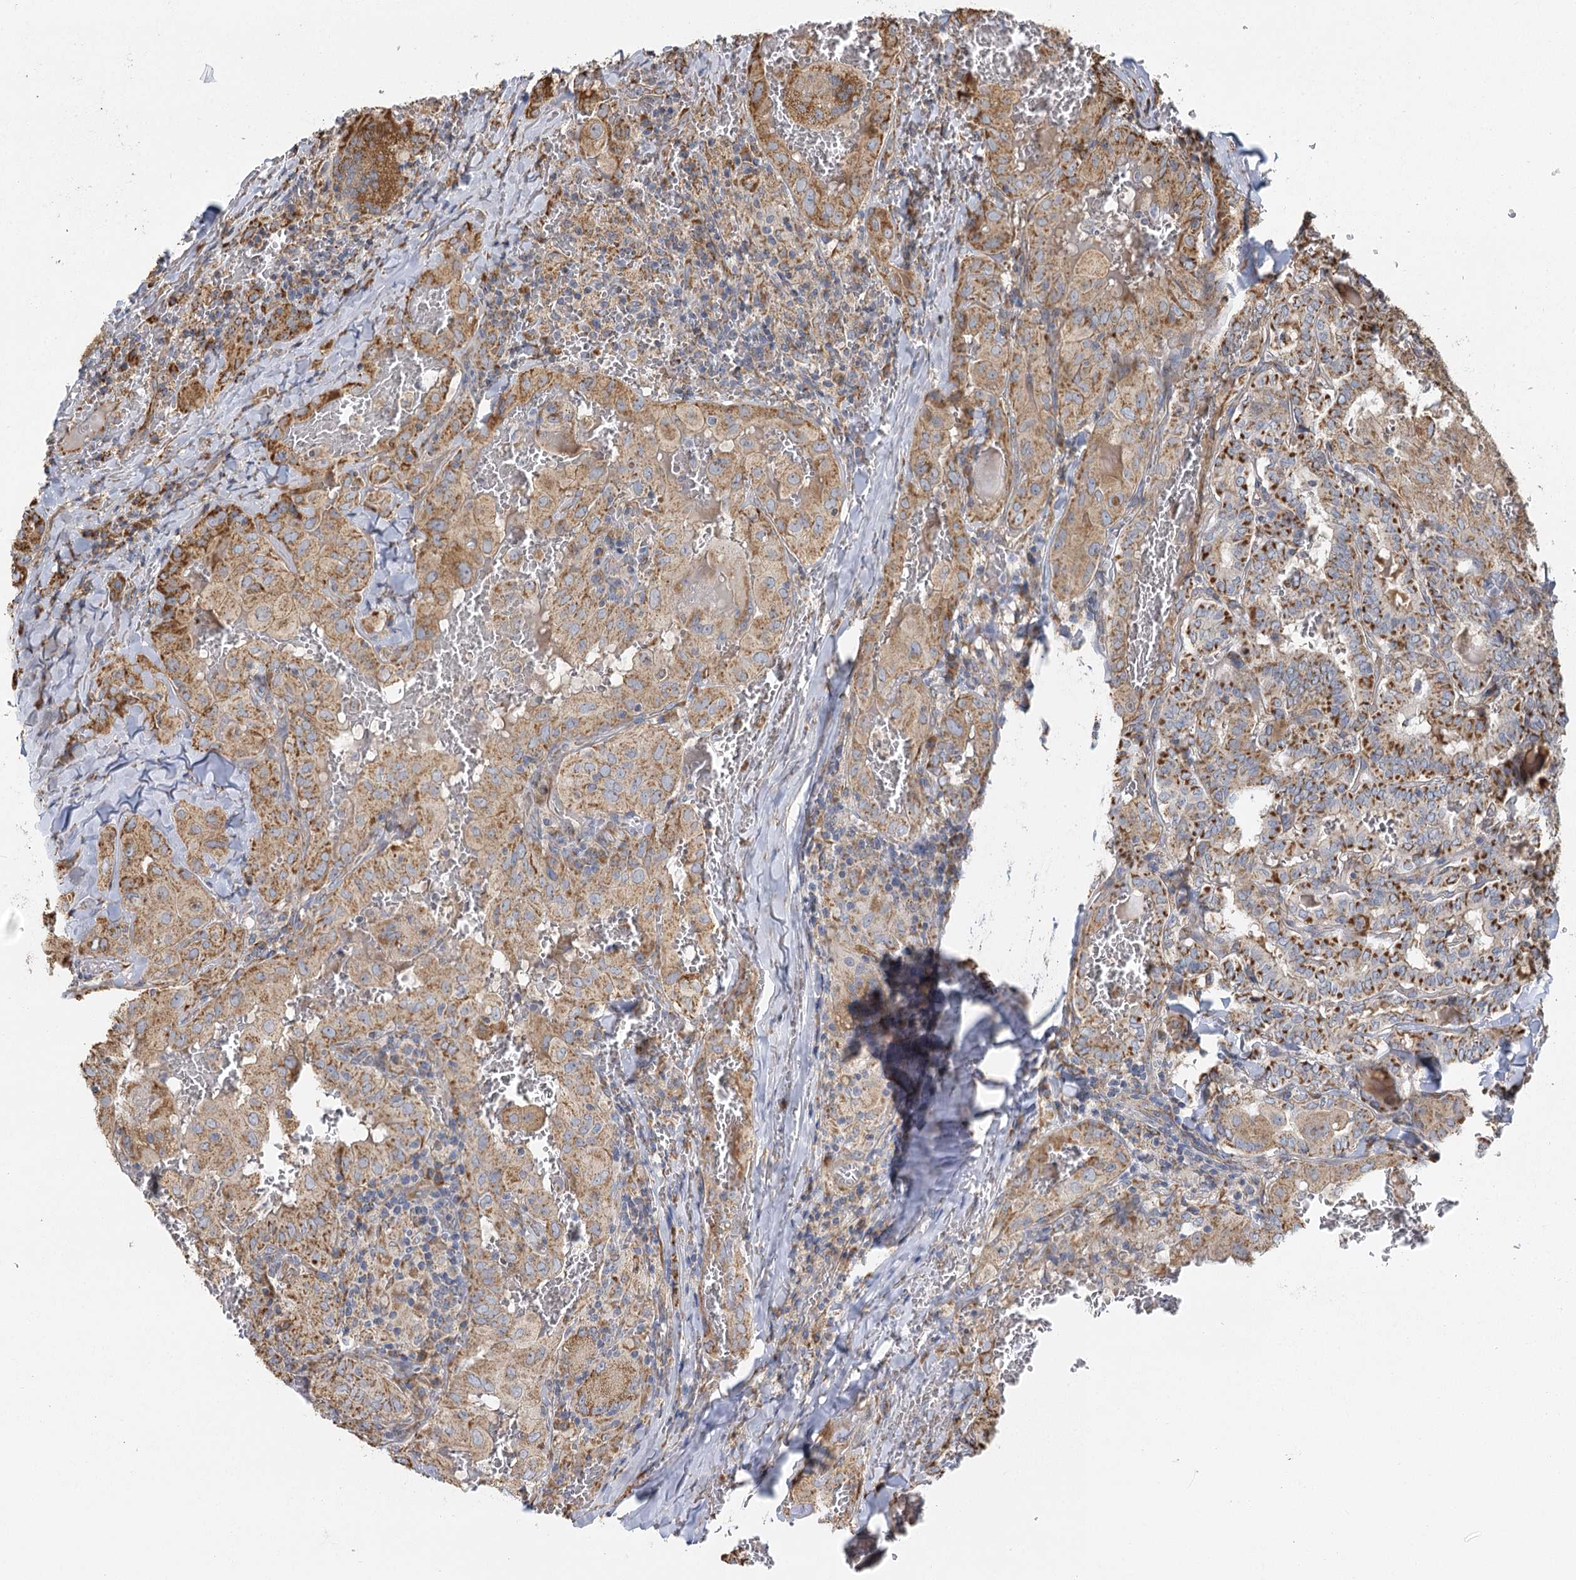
{"staining": {"intensity": "moderate", "quantity": ">75%", "location": "cytoplasmic/membranous"}, "tissue": "thyroid cancer", "cell_type": "Tumor cells", "image_type": "cancer", "snomed": [{"axis": "morphology", "description": "Papillary adenocarcinoma, NOS"}, {"axis": "topography", "description": "Thyroid gland"}], "caption": "A medium amount of moderate cytoplasmic/membranous positivity is identified in about >75% of tumor cells in thyroid cancer tissue. (DAB = brown stain, brightfield microscopy at high magnification).", "gene": "IL11RA", "patient": {"sex": "female", "age": 72}}